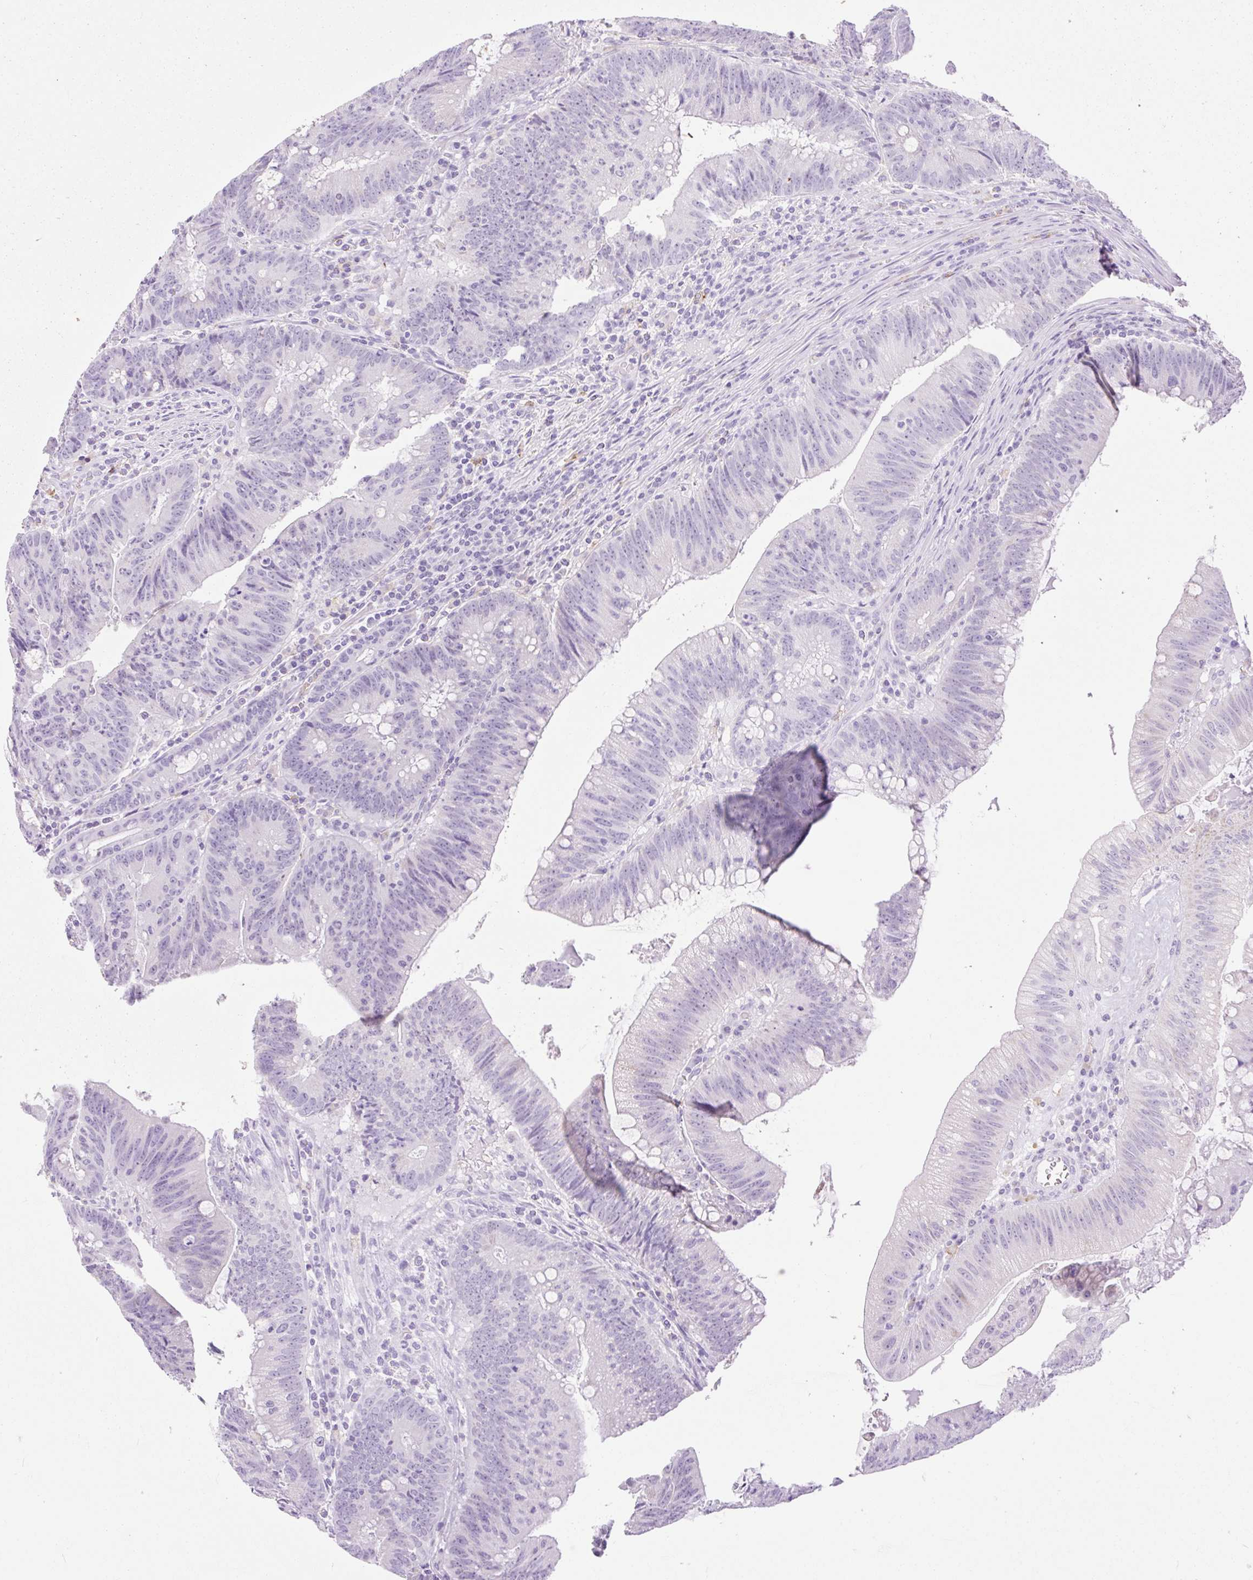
{"staining": {"intensity": "negative", "quantity": "none", "location": "none"}, "tissue": "colorectal cancer", "cell_type": "Tumor cells", "image_type": "cancer", "snomed": [{"axis": "morphology", "description": "Adenocarcinoma, NOS"}, {"axis": "topography", "description": "Colon"}], "caption": "Immunohistochemistry (IHC) photomicrograph of neoplastic tissue: human colorectal adenocarcinoma stained with DAB demonstrates no significant protein expression in tumor cells.", "gene": "SIGLEC1", "patient": {"sex": "female", "age": 87}}